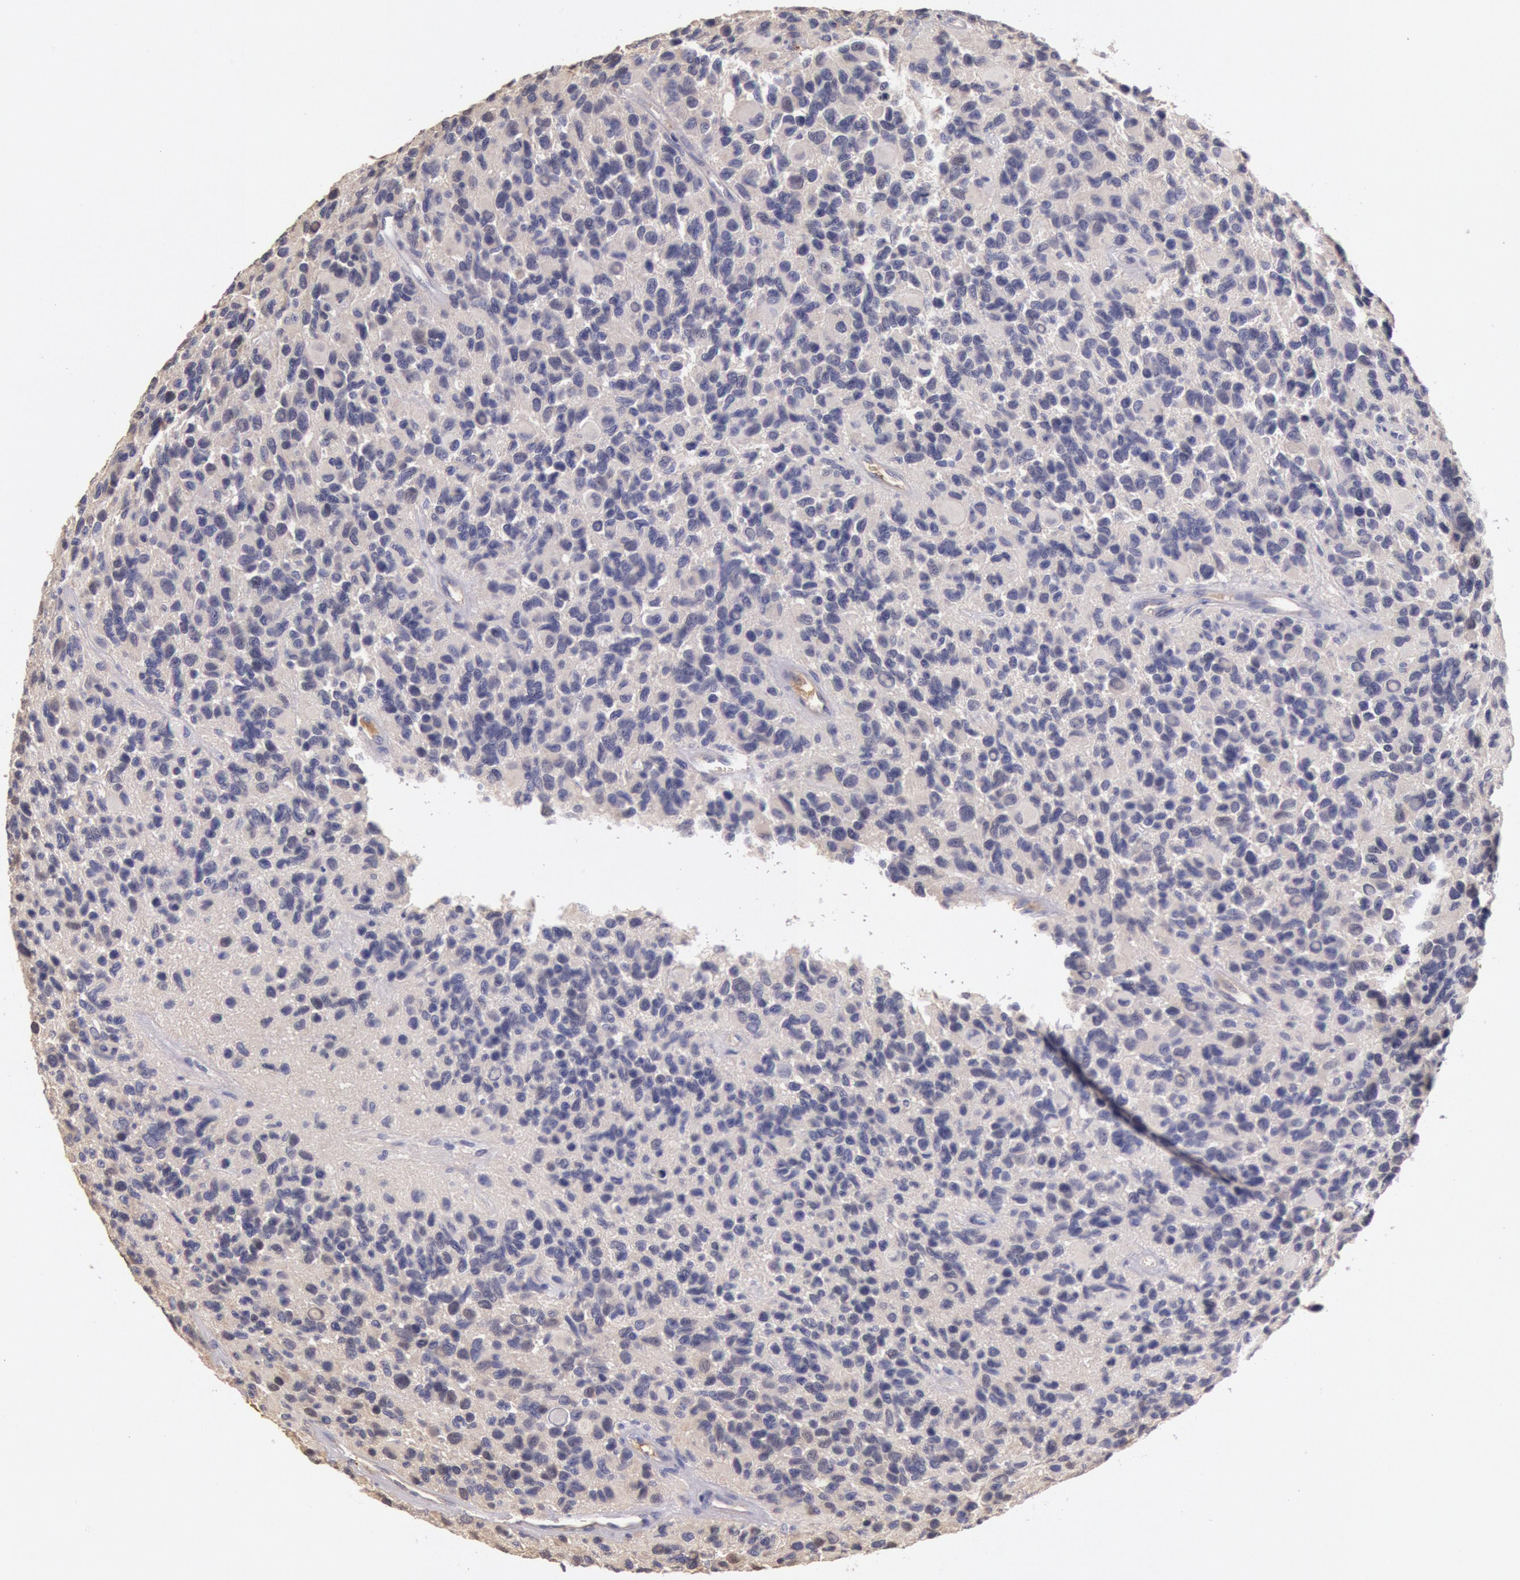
{"staining": {"intensity": "negative", "quantity": "none", "location": "none"}, "tissue": "glioma", "cell_type": "Tumor cells", "image_type": "cancer", "snomed": [{"axis": "morphology", "description": "Glioma, malignant, High grade"}, {"axis": "topography", "description": "Brain"}], "caption": "Tumor cells are negative for brown protein staining in high-grade glioma (malignant).", "gene": "C1R", "patient": {"sex": "male", "age": 77}}